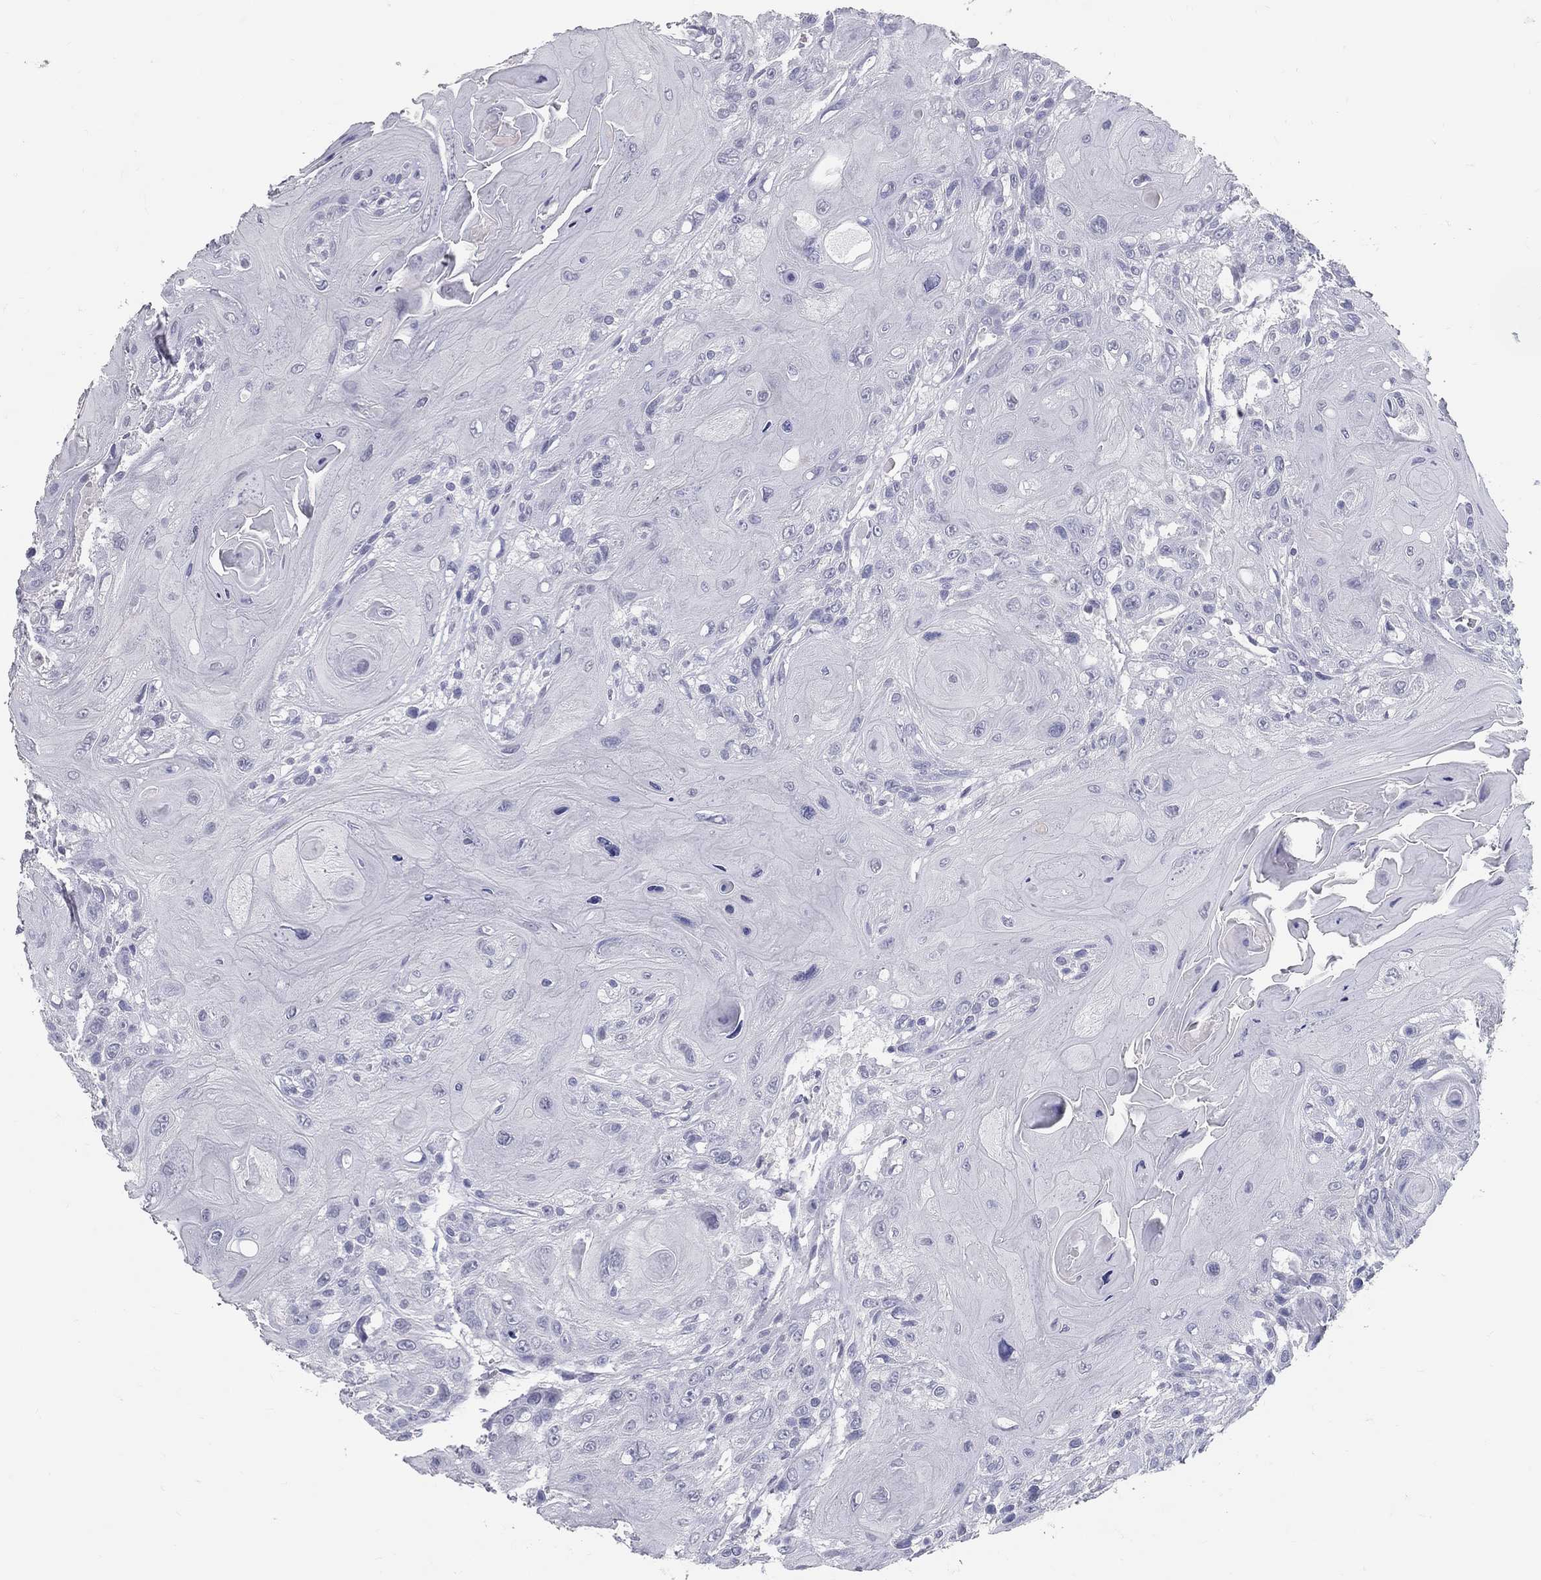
{"staining": {"intensity": "negative", "quantity": "none", "location": "none"}, "tissue": "head and neck cancer", "cell_type": "Tumor cells", "image_type": "cancer", "snomed": [{"axis": "morphology", "description": "Squamous cell carcinoma, NOS"}, {"axis": "topography", "description": "Head-Neck"}], "caption": "Immunohistochemistry (IHC) photomicrograph of neoplastic tissue: head and neck squamous cell carcinoma stained with DAB (3,3'-diaminobenzidine) displays no significant protein staining in tumor cells.", "gene": "ACE2", "patient": {"sex": "female", "age": 59}}